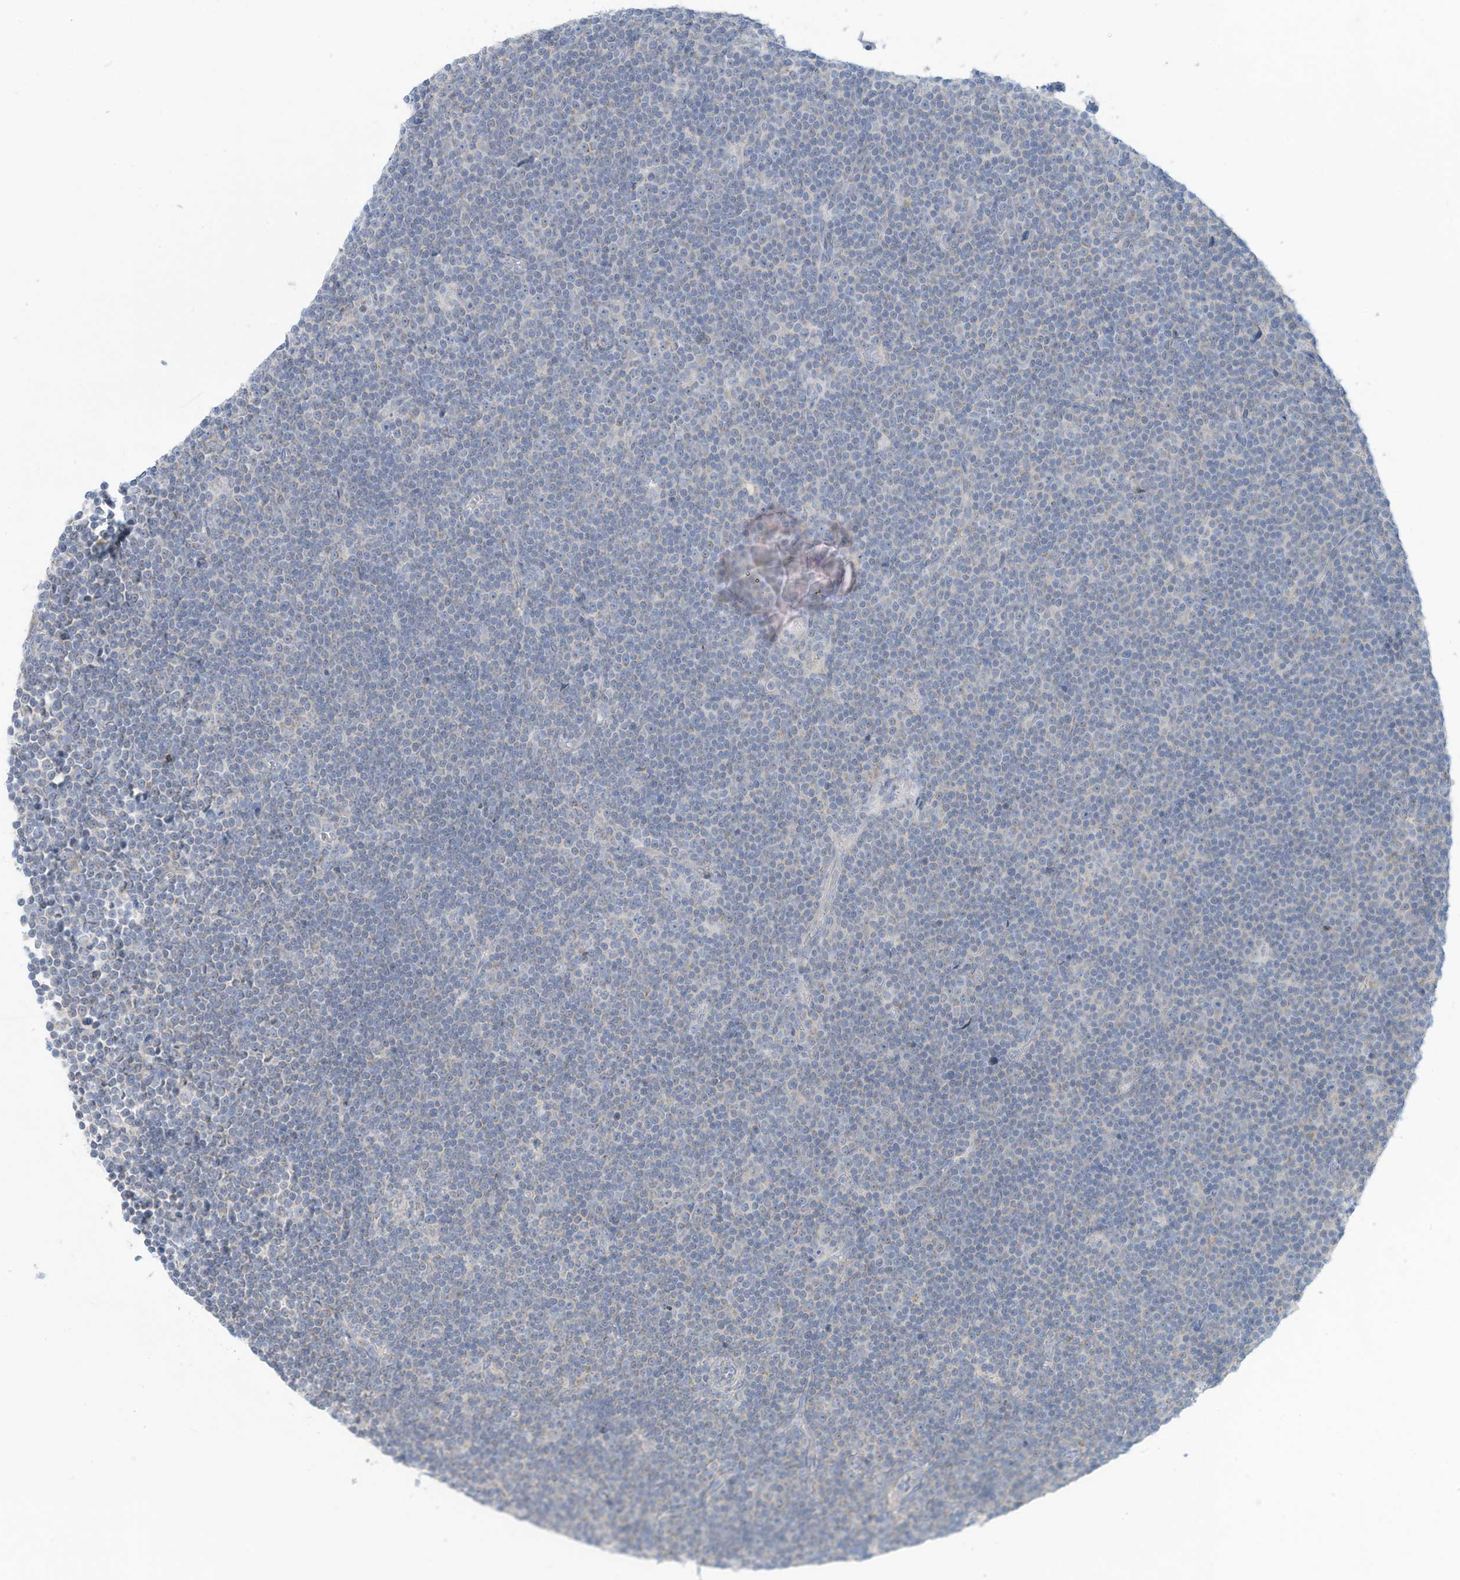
{"staining": {"intensity": "negative", "quantity": "none", "location": "none"}, "tissue": "lymphoma", "cell_type": "Tumor cells", "image_type": "cancer", "snomed": [{"axis": "morphology", "description": "Malignant lymphoma, non-Hodgkin's type, Low grade"}, {"axis": "topography", "description": "Lymph node"}], "caption": "This is a photomicrograph of IHC staining of malignant lymphoma, non-Hodgkin's type (low-grade), which shows no staining in tumor cells. Brightfield microscopy of immunohistochemistry stained with DAB (brown) and hematoxylin (blue), captured at high magnification.", "gene": "TRMT2B", "patient": {"sex": "female", "age": 67}}